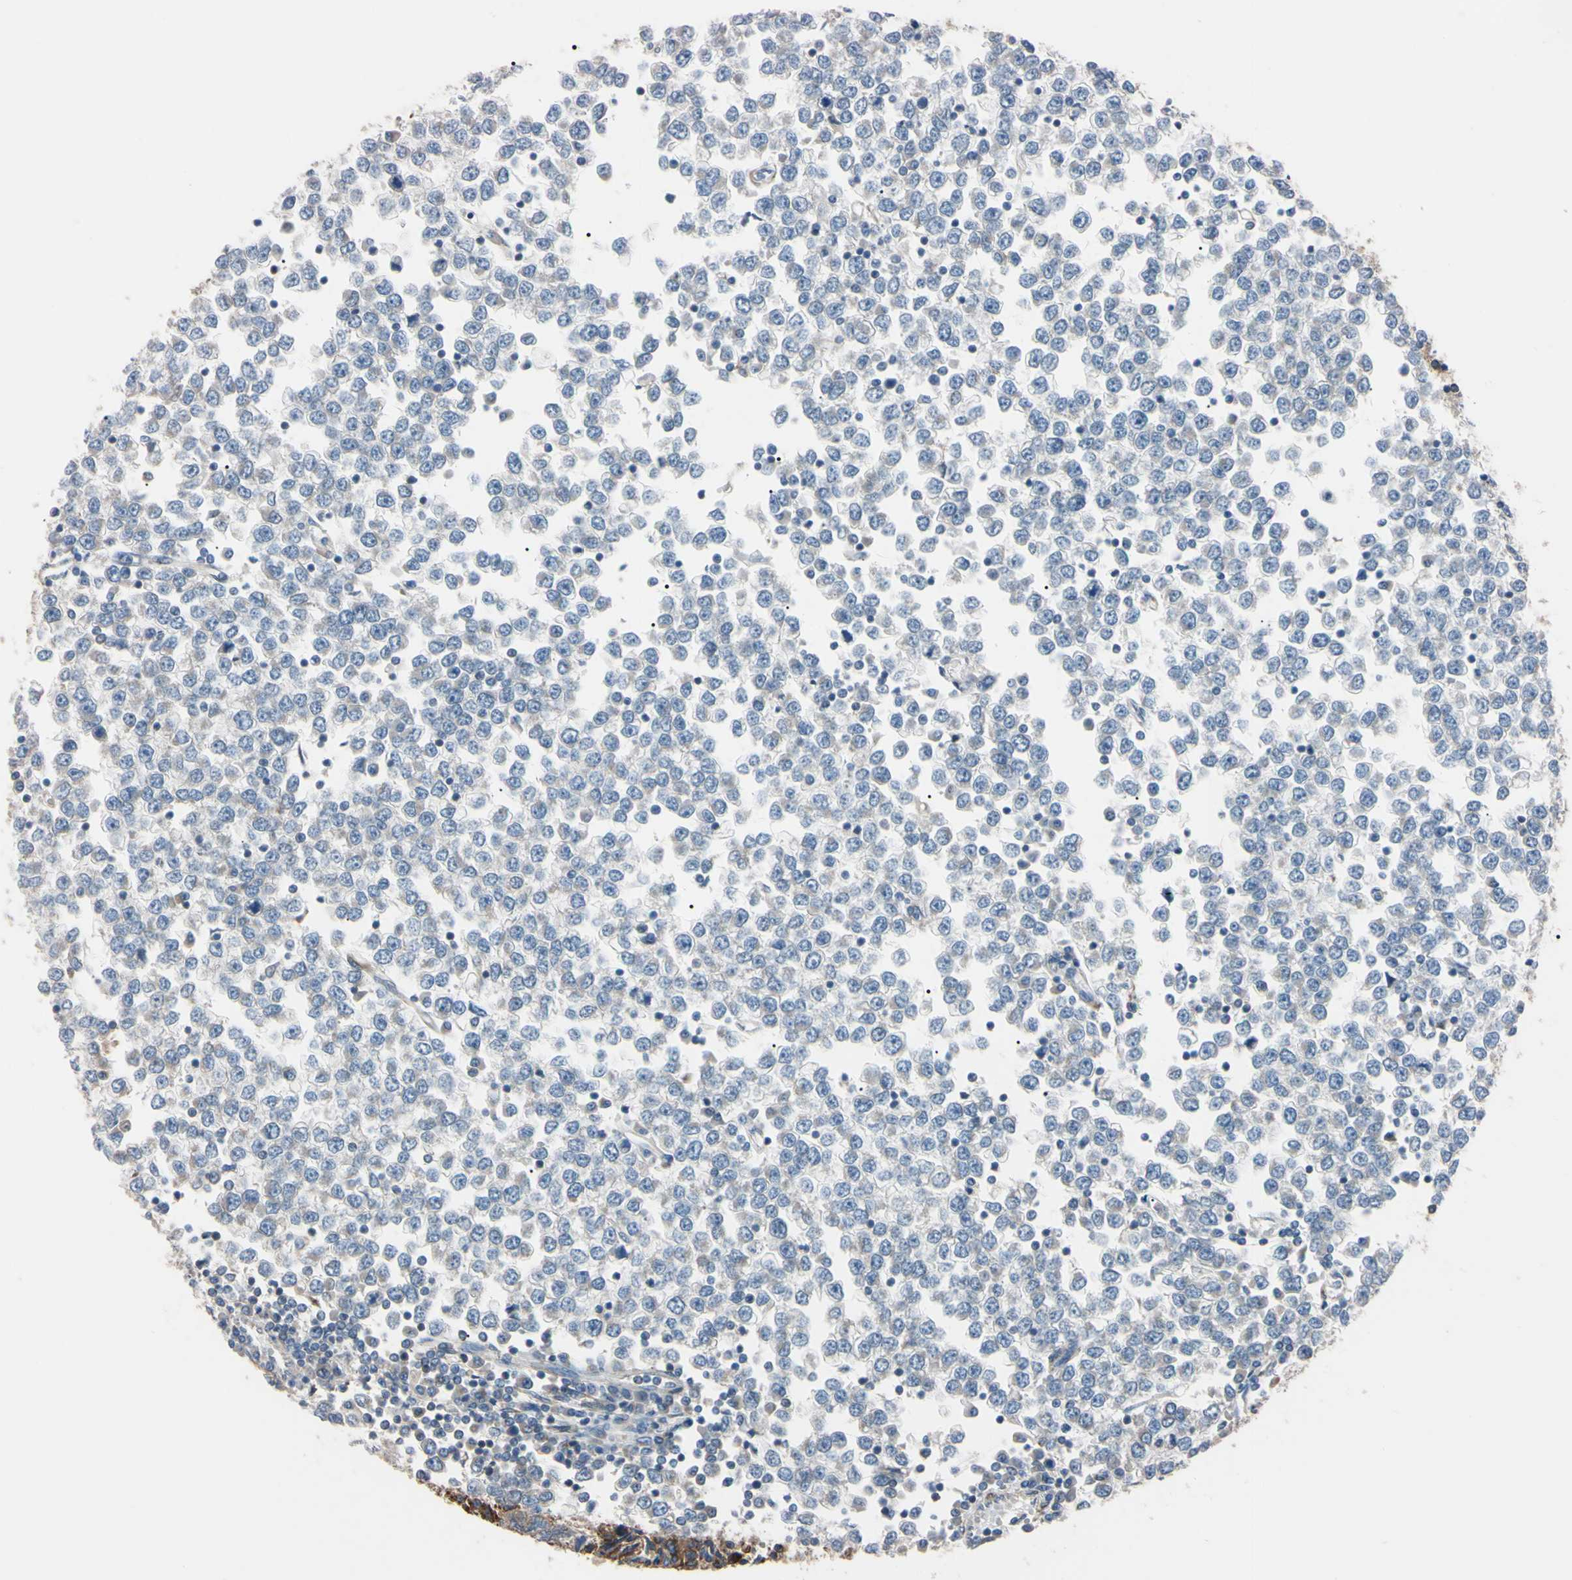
{"staining": {"intensity": "negative", "quantity": "none", "location": "none"}, "tissue": "testis cancer", "cell_type": "Tumor cells", "image_type": "cancer", "snomed": [{"axis": "morphology", "description": "Seminoma, NOS"}, {"axis": "topography", "description": "Testis"}], "caption": "The histopathology image exhibits no significant staining in tumor cells of seminoma (testis).", "gene": "PRKACA", "patient": {"sex": "male", "age": 65}}